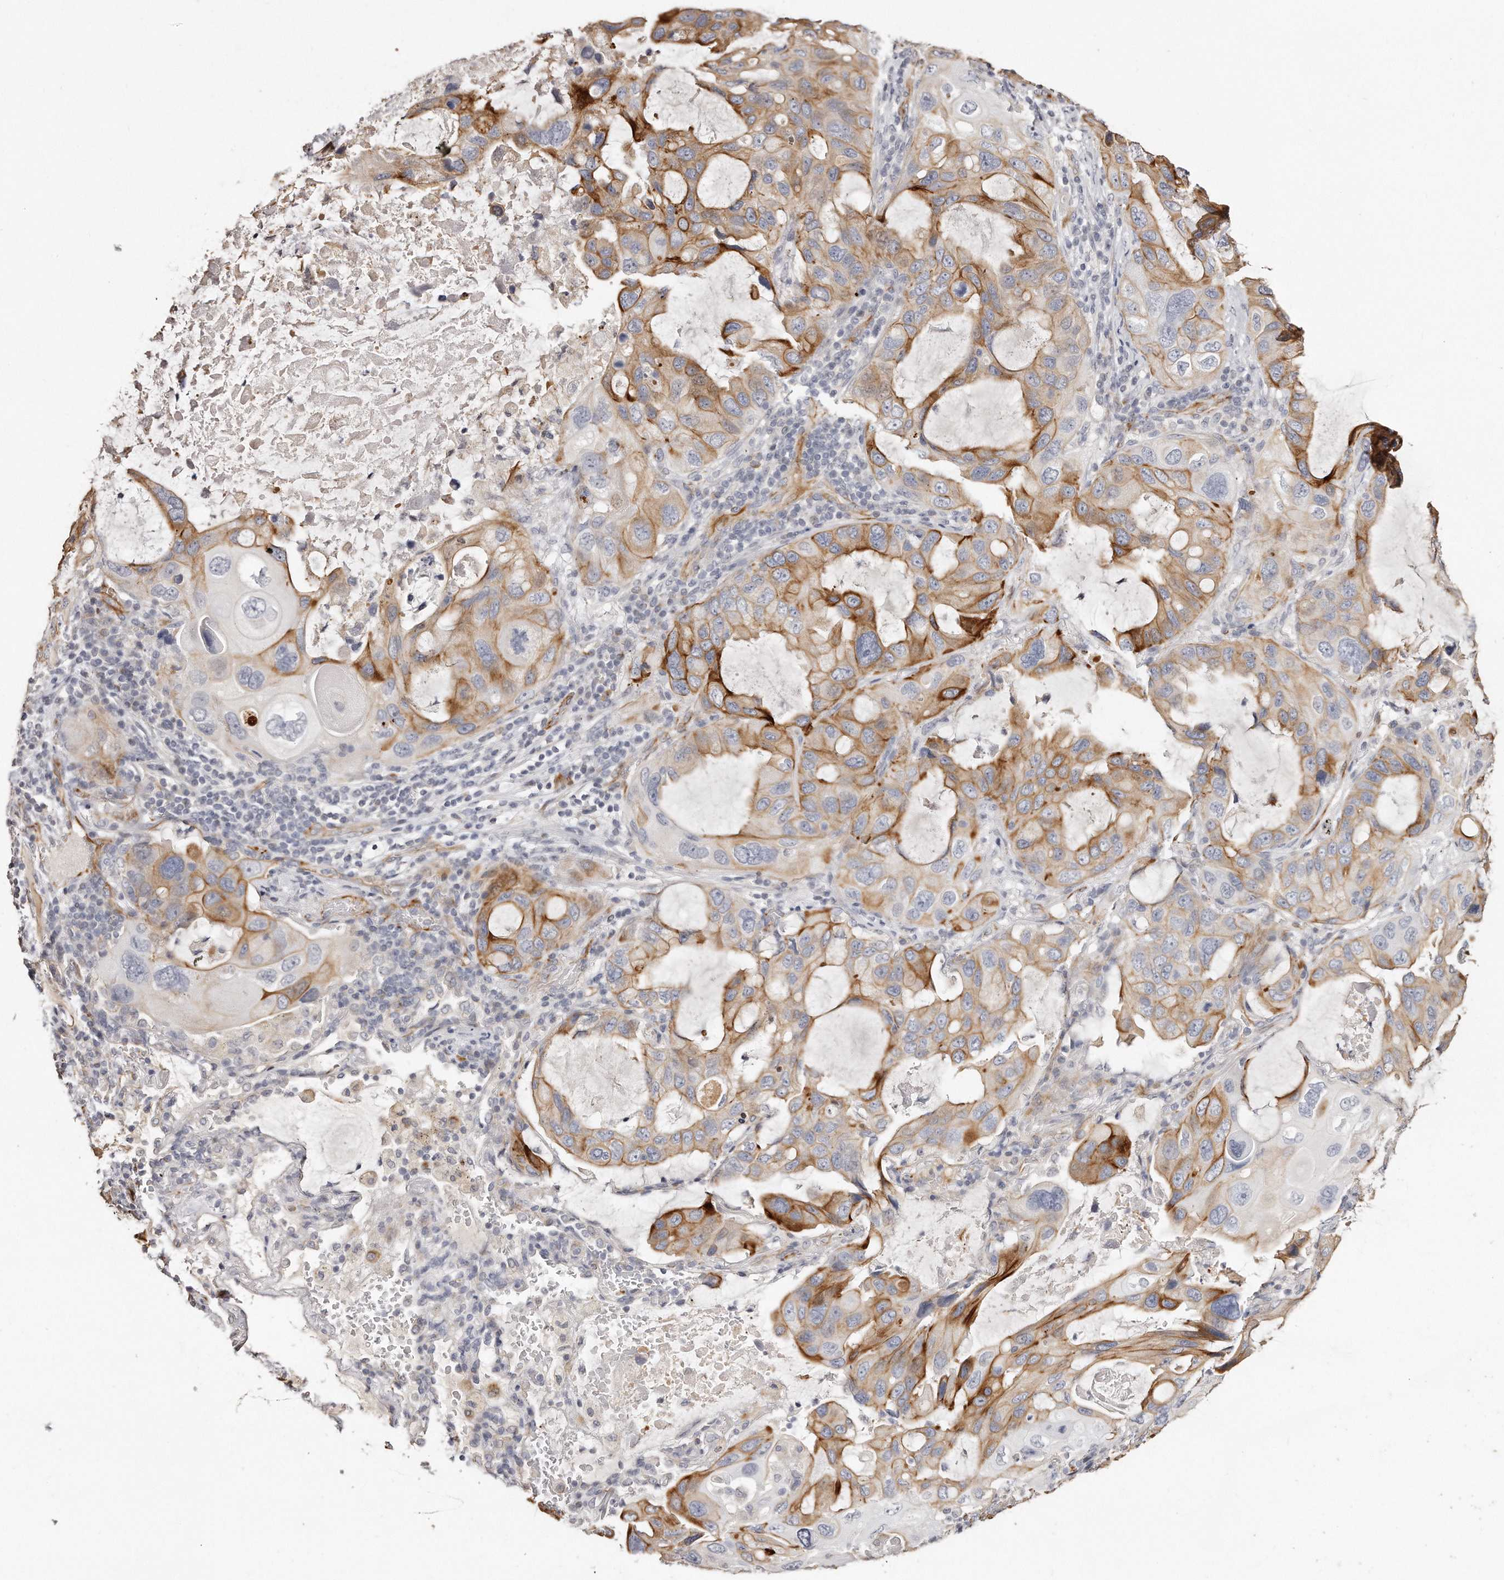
{"staining": {"intensity": "moderate", "quantity": ">75%", "location": "cytoplasmic/membranous"}, "tissue": "lung cancer", "cell_type": "Tumor cells", "image_type": "cancer", "snomed": [{"axis": "morphology", "description": "Squamous cell carcinoma, NOS"}, {"axis": "topography", "description": "Lung"}], "caption": "Moderate cytoplasmic/membranous protein positivity is appreciated in about >75% of tumor cells in squamous cell carcinoma (lung).", "gene": "ZYG11A", "patient": {"sex": "female", "age": 73}}